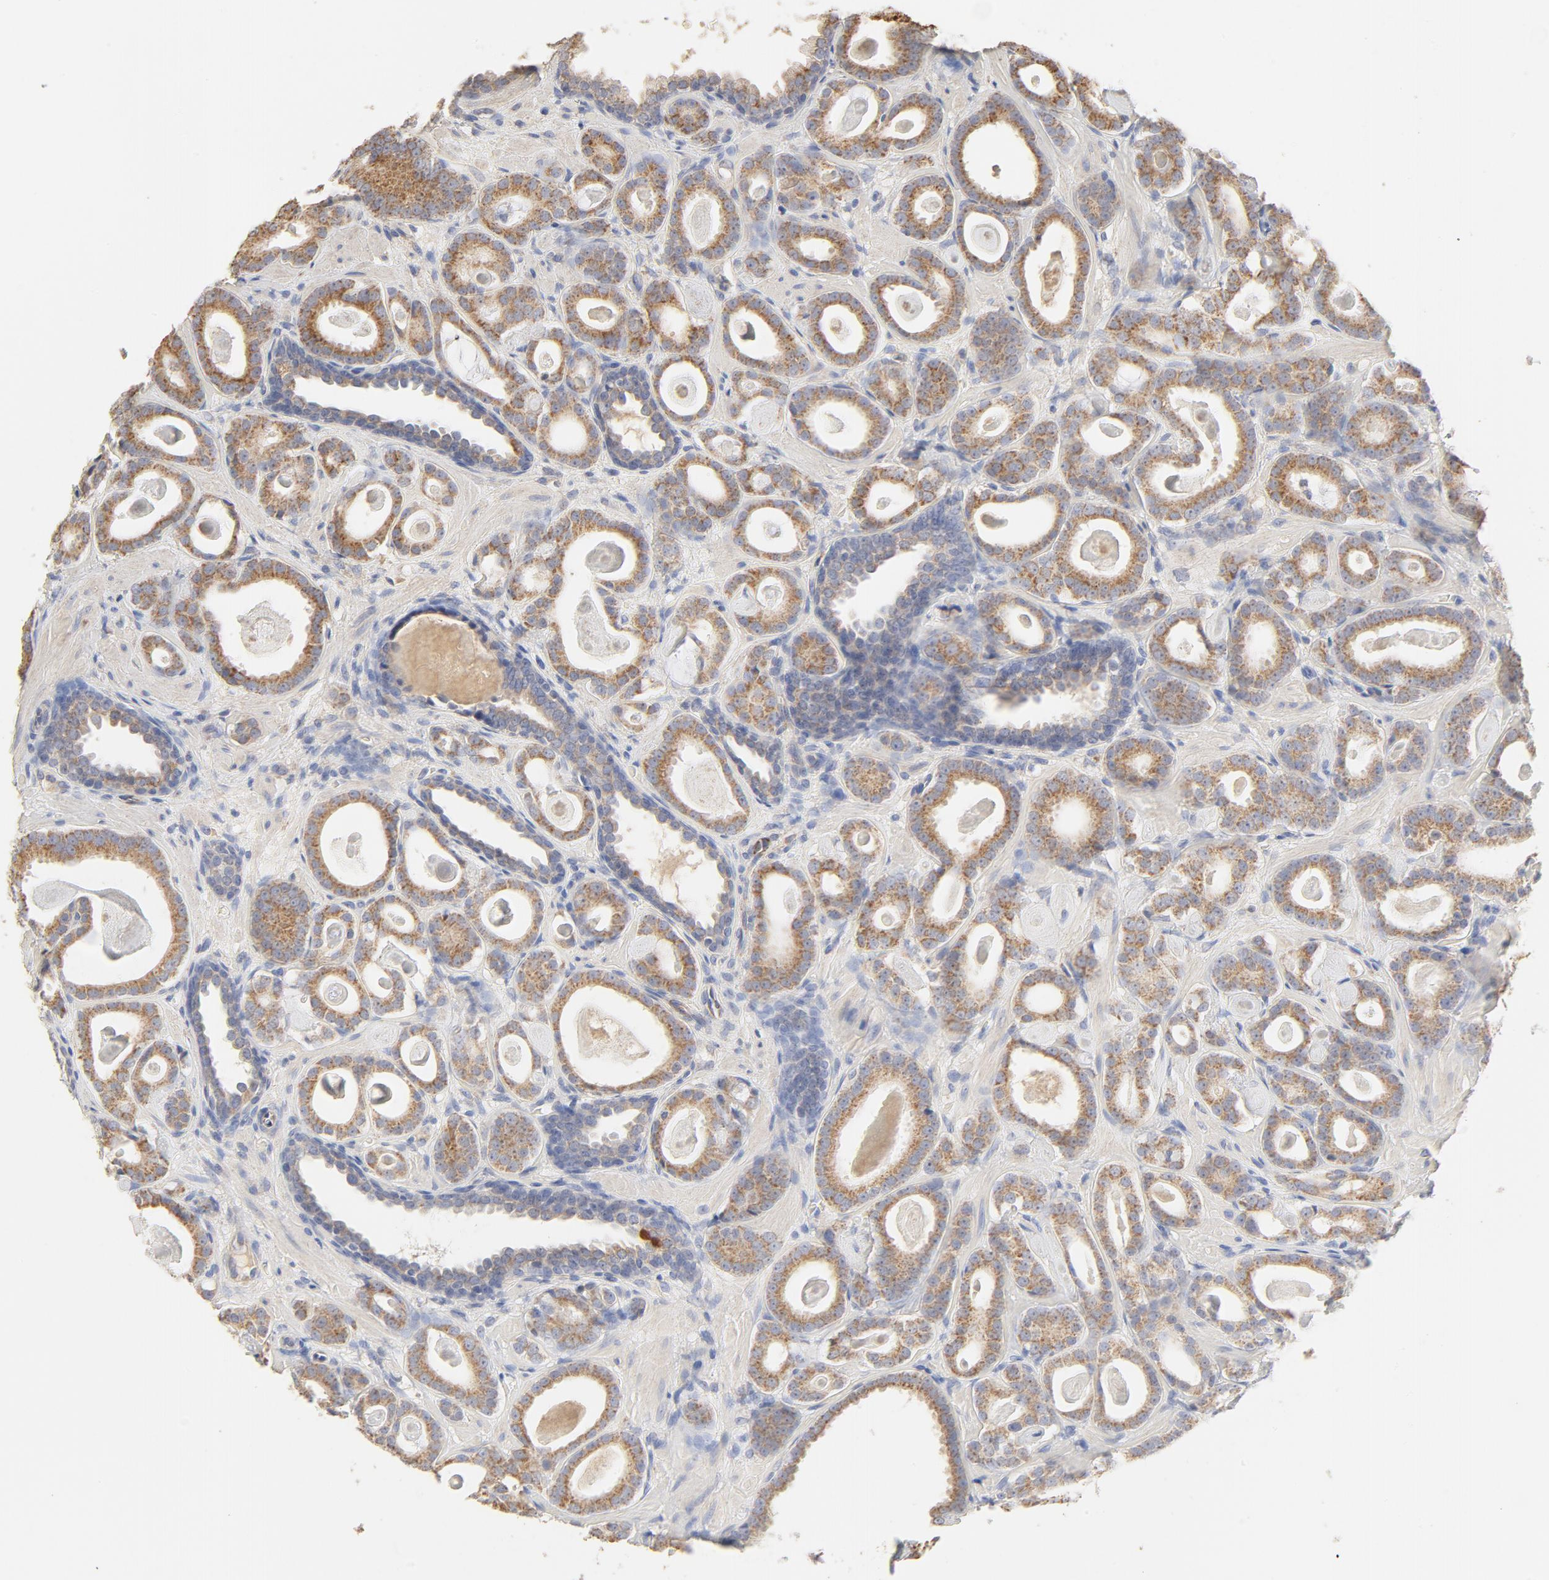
{"staining": {"intensity": "weak", "quantity": ">75%", "location": "cytoplasmic/membranous"}, "tissue": "prostate cancer", "cell_type": "Tumor cells", "image_type": "cancer", "snomed": [{"axis": "morphology", "description": "Adenocarcinoma, Low grade"}, {"axis": "topography", "description": "Prostate"}], "caption": "This is a micrograph of immunohistochemistry (IHC) staining of prostate cancer, which shows weak expression in the cytoplasmic/membranous of tumor cells.", "gene": "FCGBP", "patient": {"sex": "male", "age": 57}}